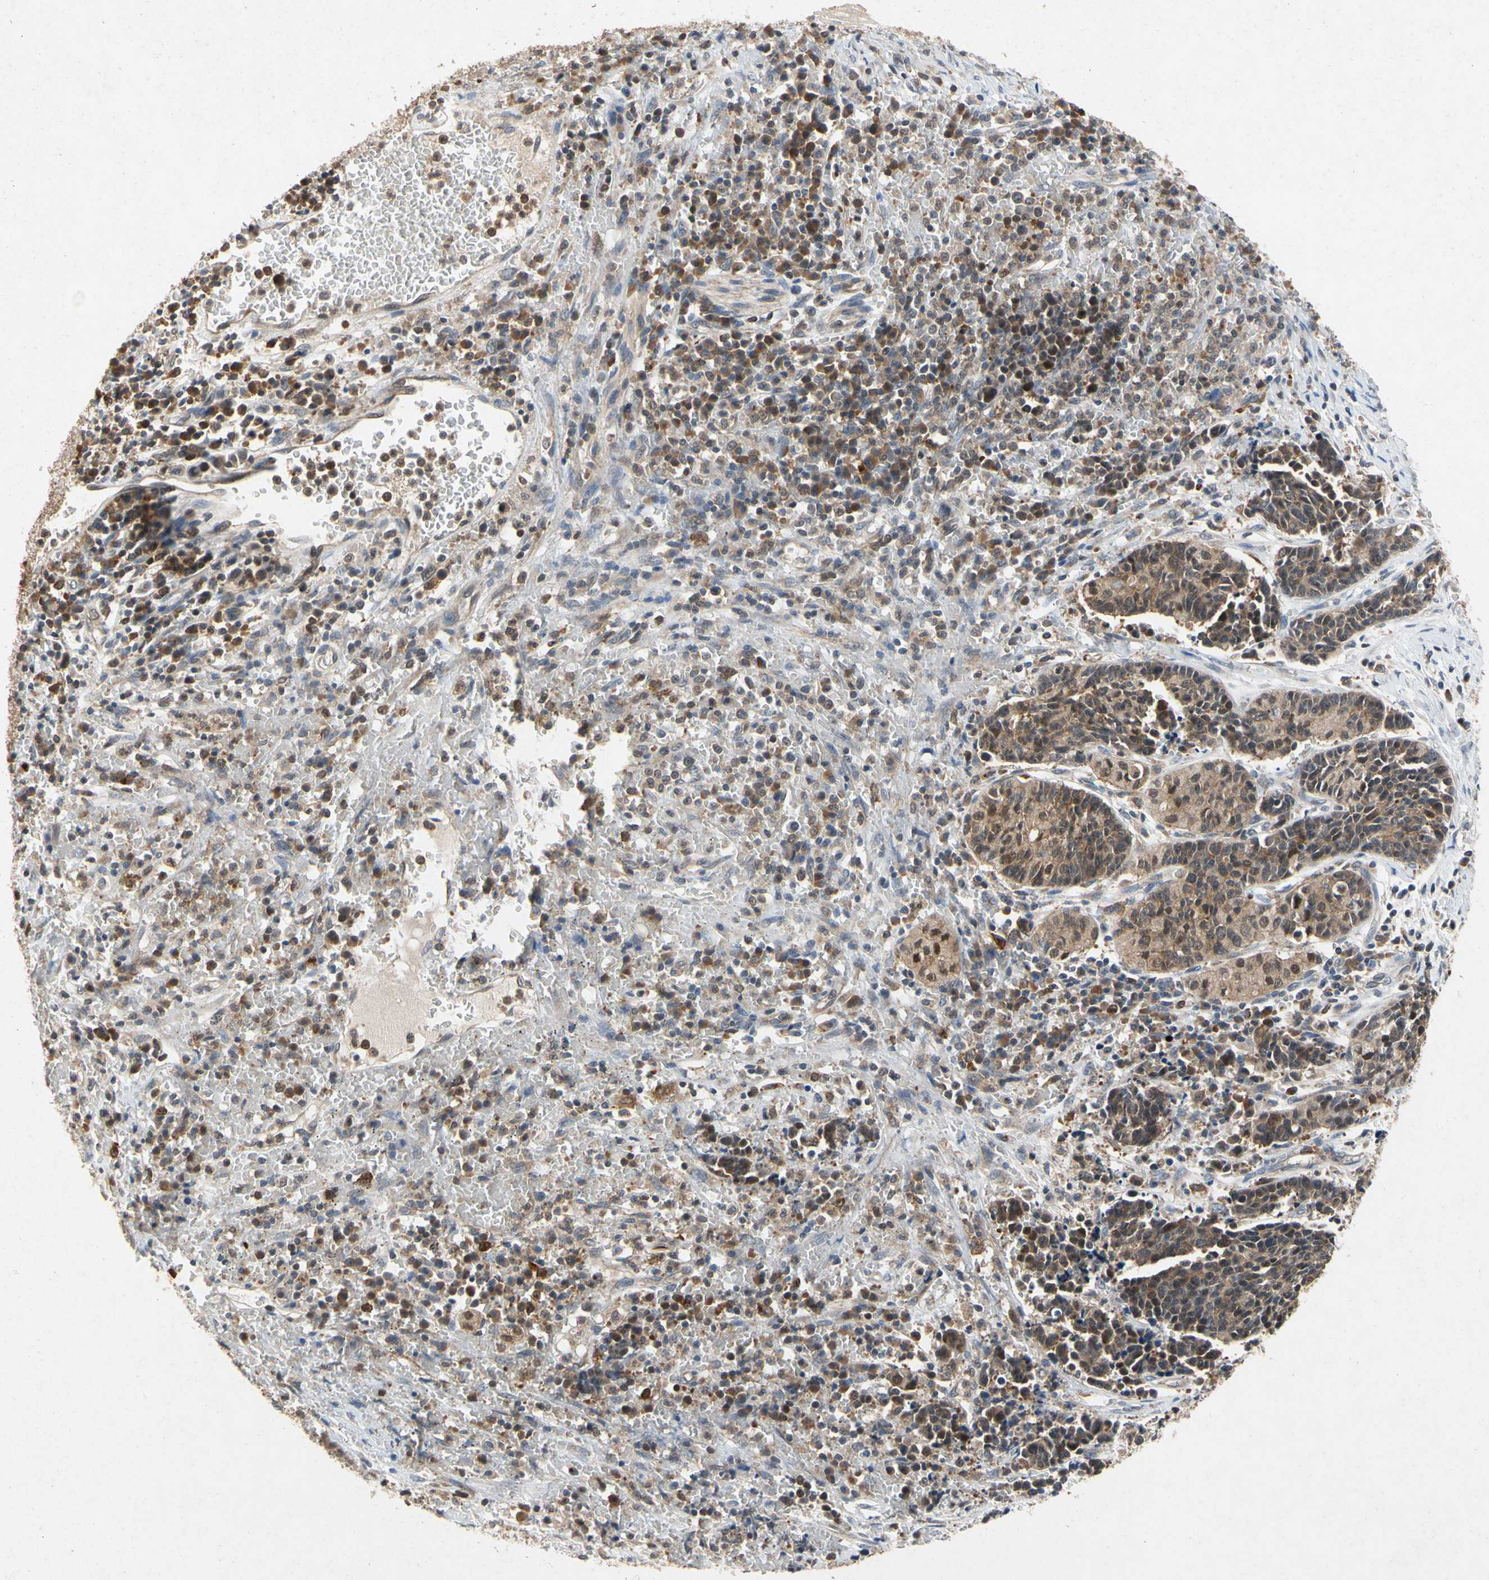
{"staining": {"intensity": "moderate", "quantity": ">75%", "location": "cytoplasmic/membranous"}, "tissue": "cervical cancer", "cell_type": "Tumor cells", "image_type": "cancer", "snomed": [{"axis": "morphology", "description": "Squamous cell carcinoma, NOS"}, {"axis": "topography", "description": "Cervix"}], "caption": "An image showing moderate cytoplasmic/membranous positivity in about >75% of tumor cells in cervical cancer (squamous cell carcinoma), as visualized by brown immunohistochemical staining.", "gene": "RPS6KA1", "patient": {"sex": "female", "age": 35}}